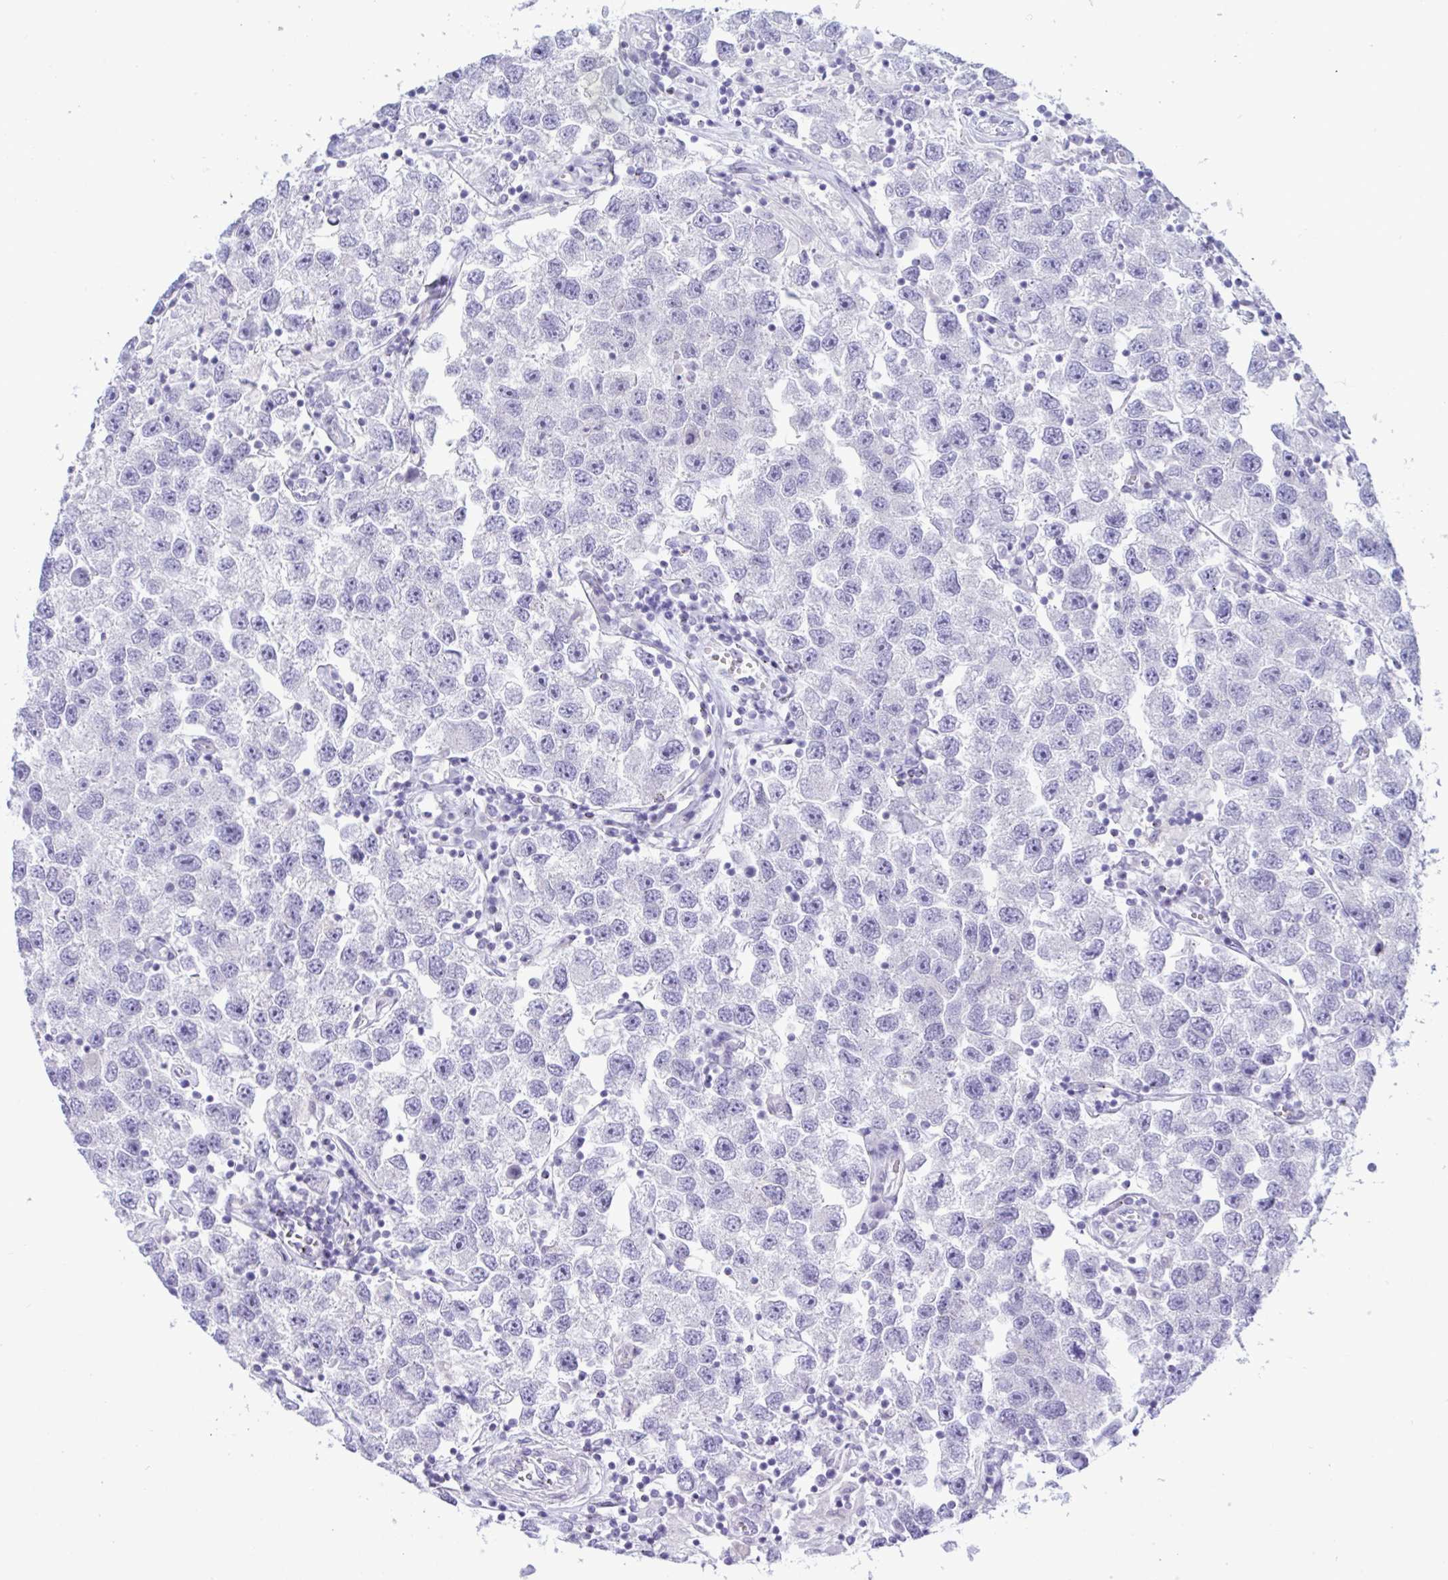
{"staining": {"intensity": "negative", "quantity": "none", "location": "none"}, "tissue": "testis cancer", "cell_type": "Tumor cells", "image_type": "cancer", "snomed": [{"axis": "morphology", "description": "Seminoma, NOS"}, {"axis": "topography", "description": "Testis"}], "caption": "Tumor cells are negative for brown protein staining in testis seminoma.", "gene": "SREBF1", "patient": {"sex": "male", "age": 26}}